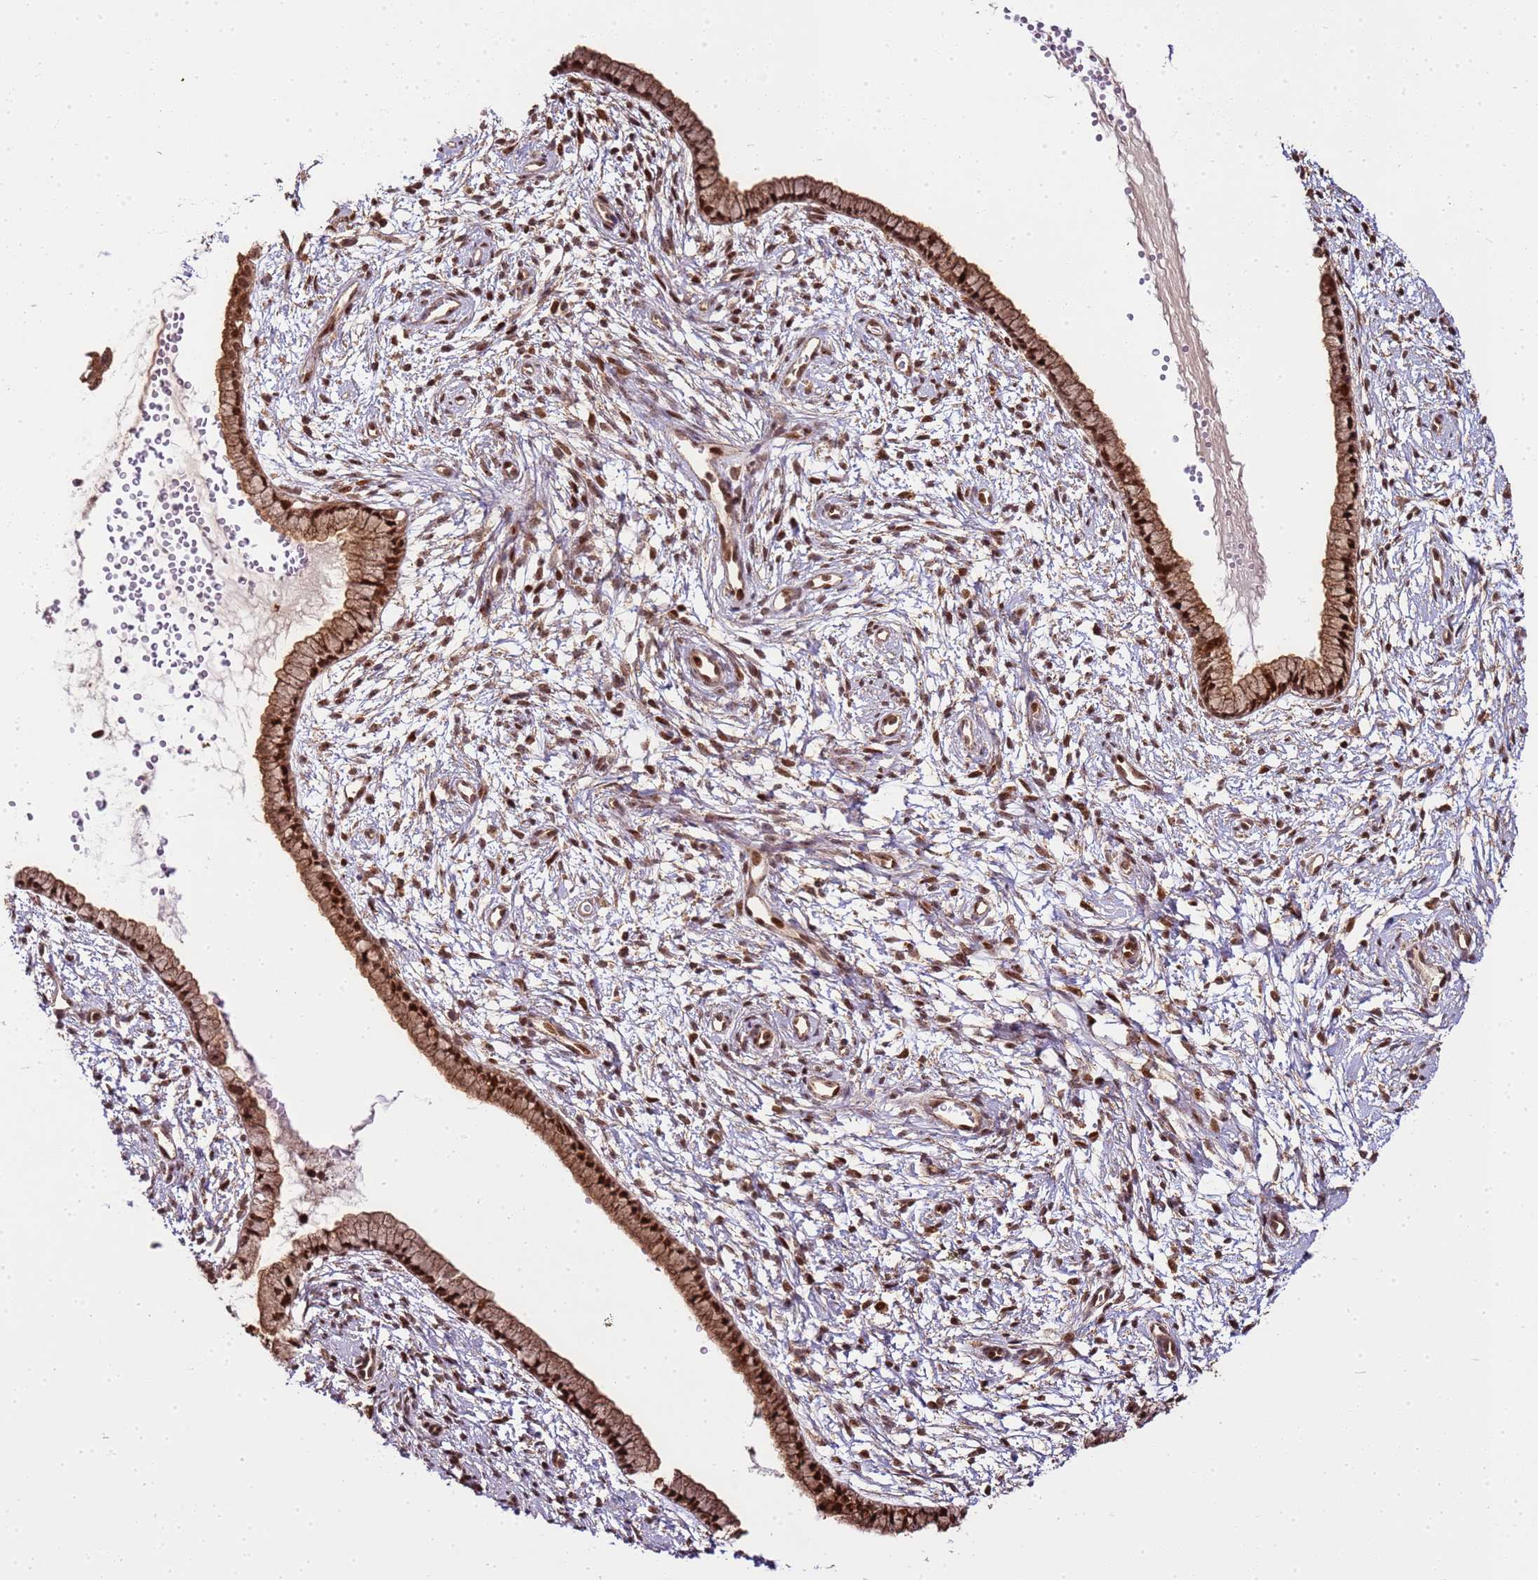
{"staining": {"intensity": "strong", "quantity": ">75%", "location": "cytoplasmic/membranous,nuclear"}, "tissue": "cervix", "cell_type": "Glandular cells", "image_type": "normal", "snomed": [{"axis": "morphology", "description": "Normal tissue, NOS"}, {"axis": "topography", "description": "Cervix"}], "caption": "Strong cytoplasmic/membranous,nuclear expression for a protein is identified in approximately >75% of glandular cells of unremarkable cervix using immunohistochemistry.", "gene": "PEX14", "patient": {"sex": "female", "age": 57}}